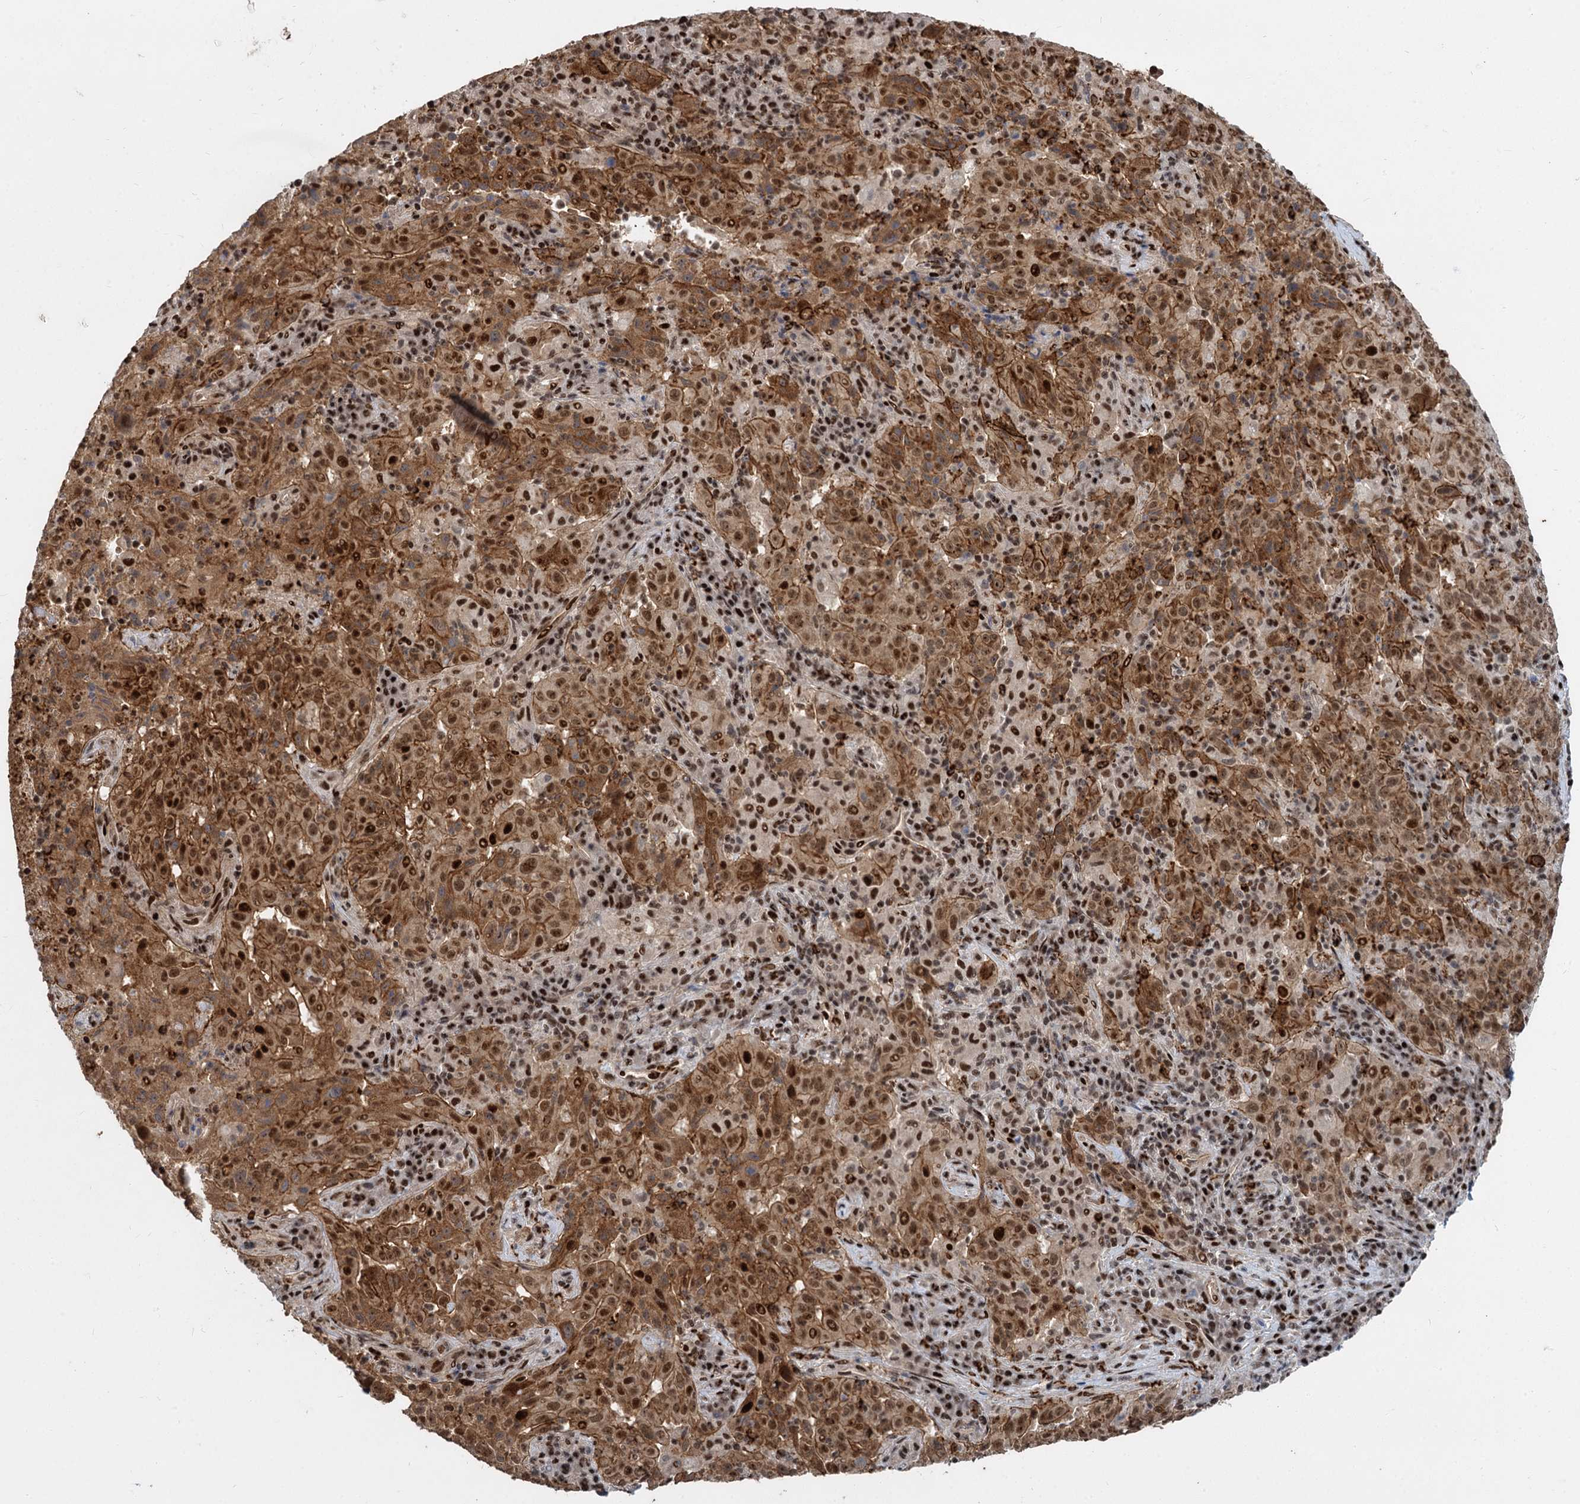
{"staining": {"intensity": "moderate", "quantity": ">75%", "location": "cytoplasmic/membranous,nuclear"}, "tissue": "pancreatic cancer", "cell_type": "Tumor cells", "image_type": "cancer", "snomed": [{"axis": "morphology", "description": "Adenocarcinoma, NOS"}, {"axis": "topography", "description": "Pancreas"}], "caption": "Adenocarcinoma (pancreatic) stained for a protein (brown) reveals moderate cytoplasmic/membranous and nuclear positive positivity in approximately >75% of tumor cells.", "gene": "ANKRD49", "patient": {"sex": "male", "age": 63}}